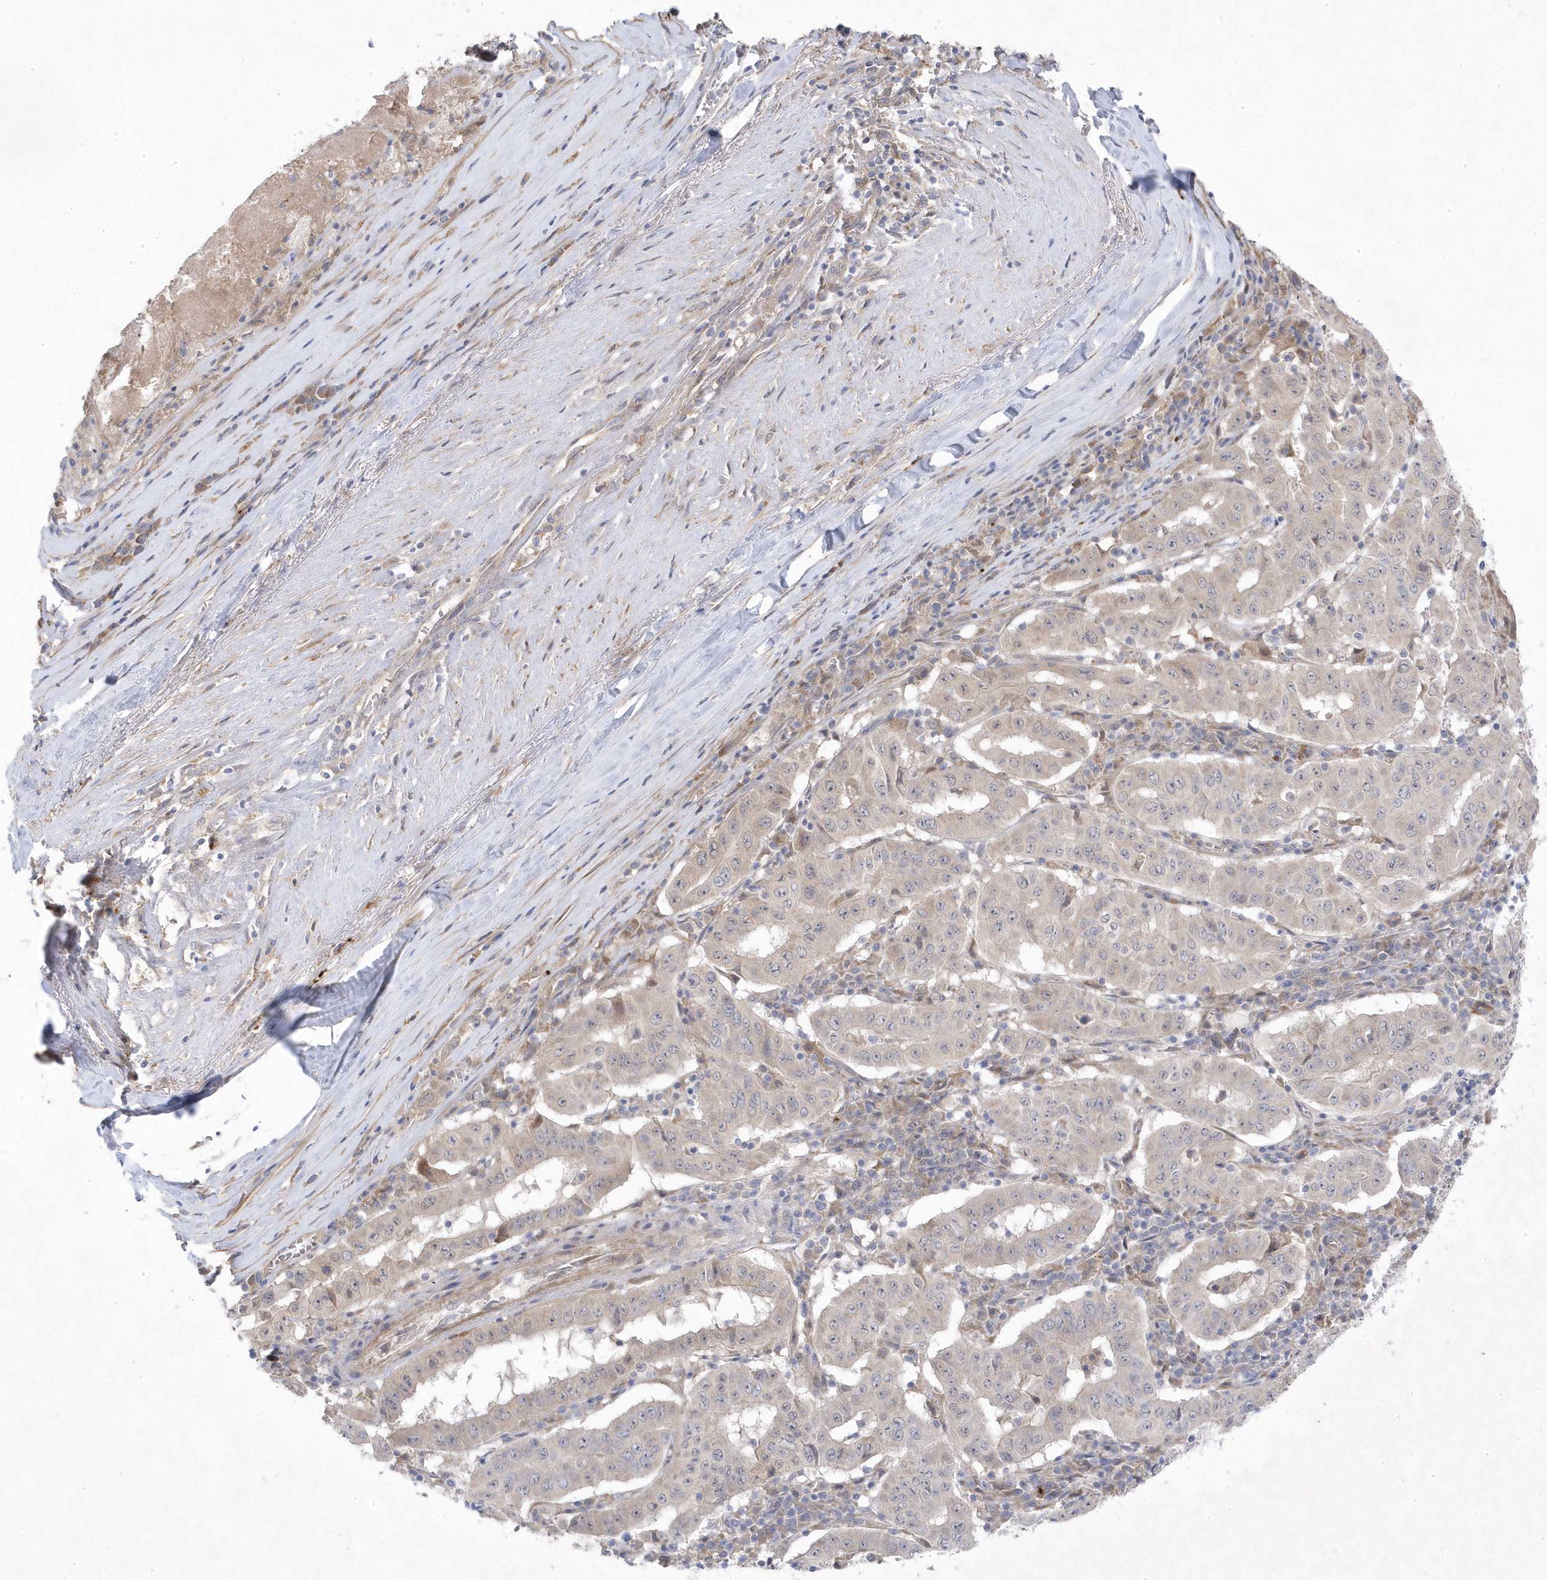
{"staining": {"intensity": "negative", "quantity": "none", "location": "none"}, "tissue": "pancreatic cancer", "cell_type": "Tumor cells", "image_type": "cancer", "snomed": [{"axis": "morphology", "description": "Adenocarcinoma, NOS"}, {"axis": "topography", "description": "Pancreas"}], "caption": "IHC image of human pancreatic adenocarcinoma stained for a protein (brown), which shows no expression in tumor cells. Nuclei are stained in blue.", "gene": "ANAPC1", "patient": {"sex": "male", "age": 63}}